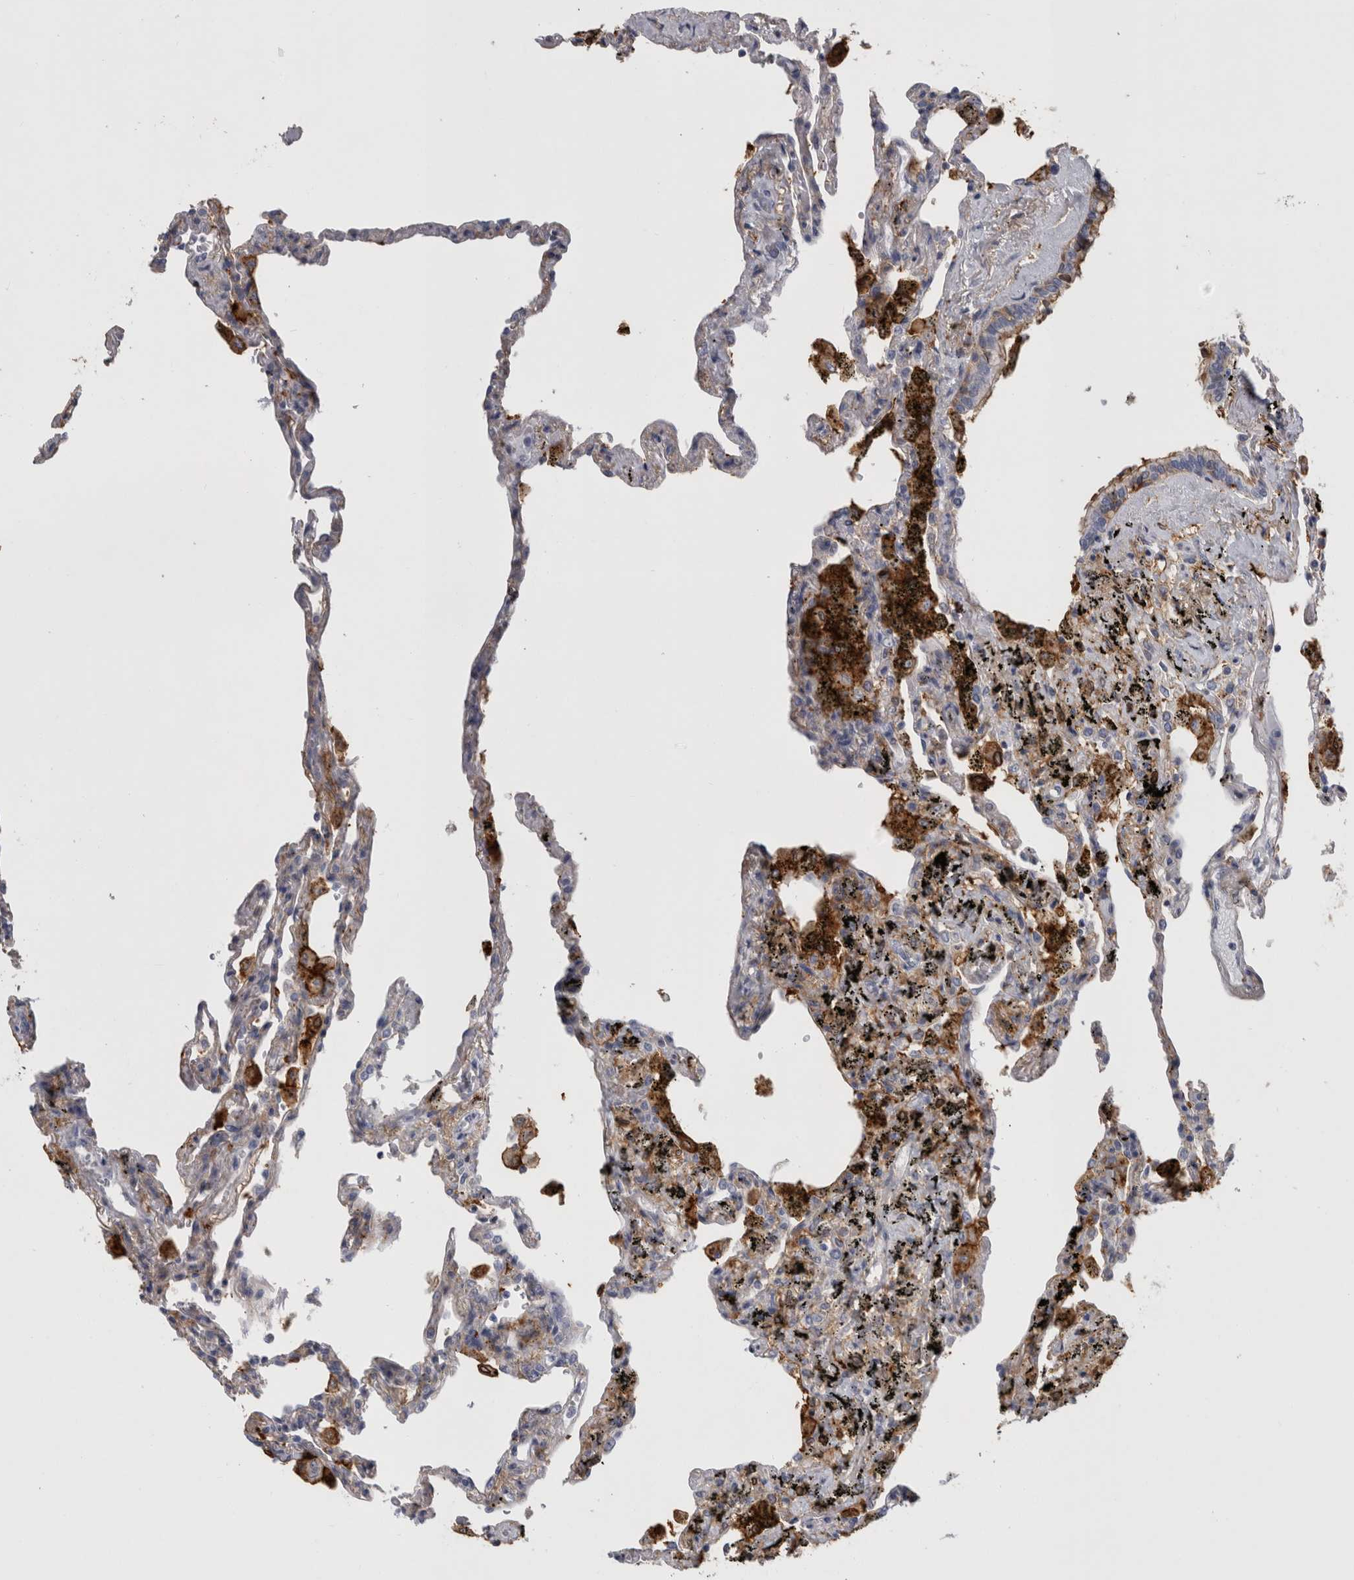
{"staining": {"intensity": "negative", "quantity": "none", "location": "none"}, "tissue": "lung", "cell_type": "Alveolar cells", "image_type": "normal", "snomed": [{"axis": "morphology", "description": "Normal tissue, NOS"}, {"axis": "topography", "description": "Lung"}], "caption": "Immunohistochemistry (IHC) image of benign lung stained for a protein (brown), which shows no expression in alveolar cells.", "gene": "DNAJC24", "patient": {"sex": "male", "age": 59}}